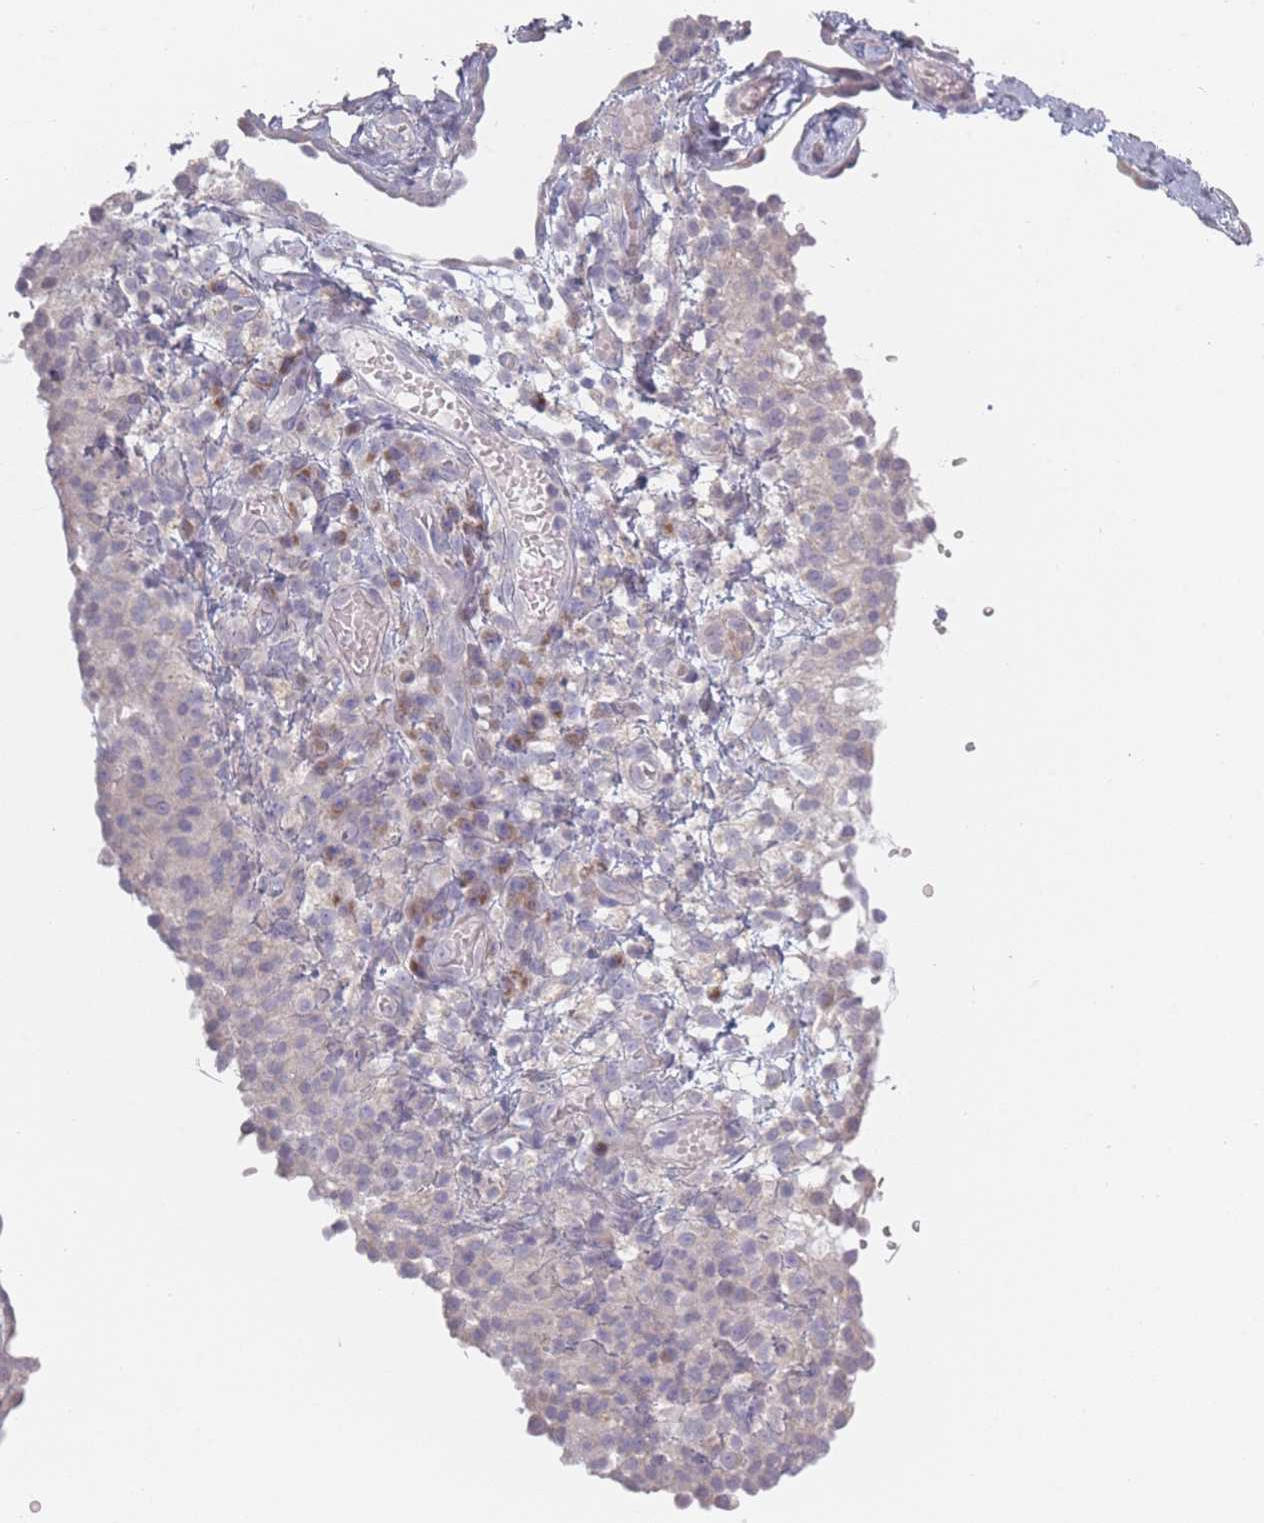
{"staining": {"intensity": "negative", "quantity": "none", "location": "none"}, "tissue": "ovarian cancer", "cell_type": "Tumor cells", "image_type": "cancer", "snomed": [{"axis": "morphology", "description": "Carcinoma, endometroid"}, {"axis": "topography", "description": "Ovary"}], "caption": "IHC image of endometroid carcinoma (ovarian) stained for a protein (brown), which demonstrates no staining in tumor cells.", "gene": "RASL10B", "patient": {"sex": "female", "age": 42}}